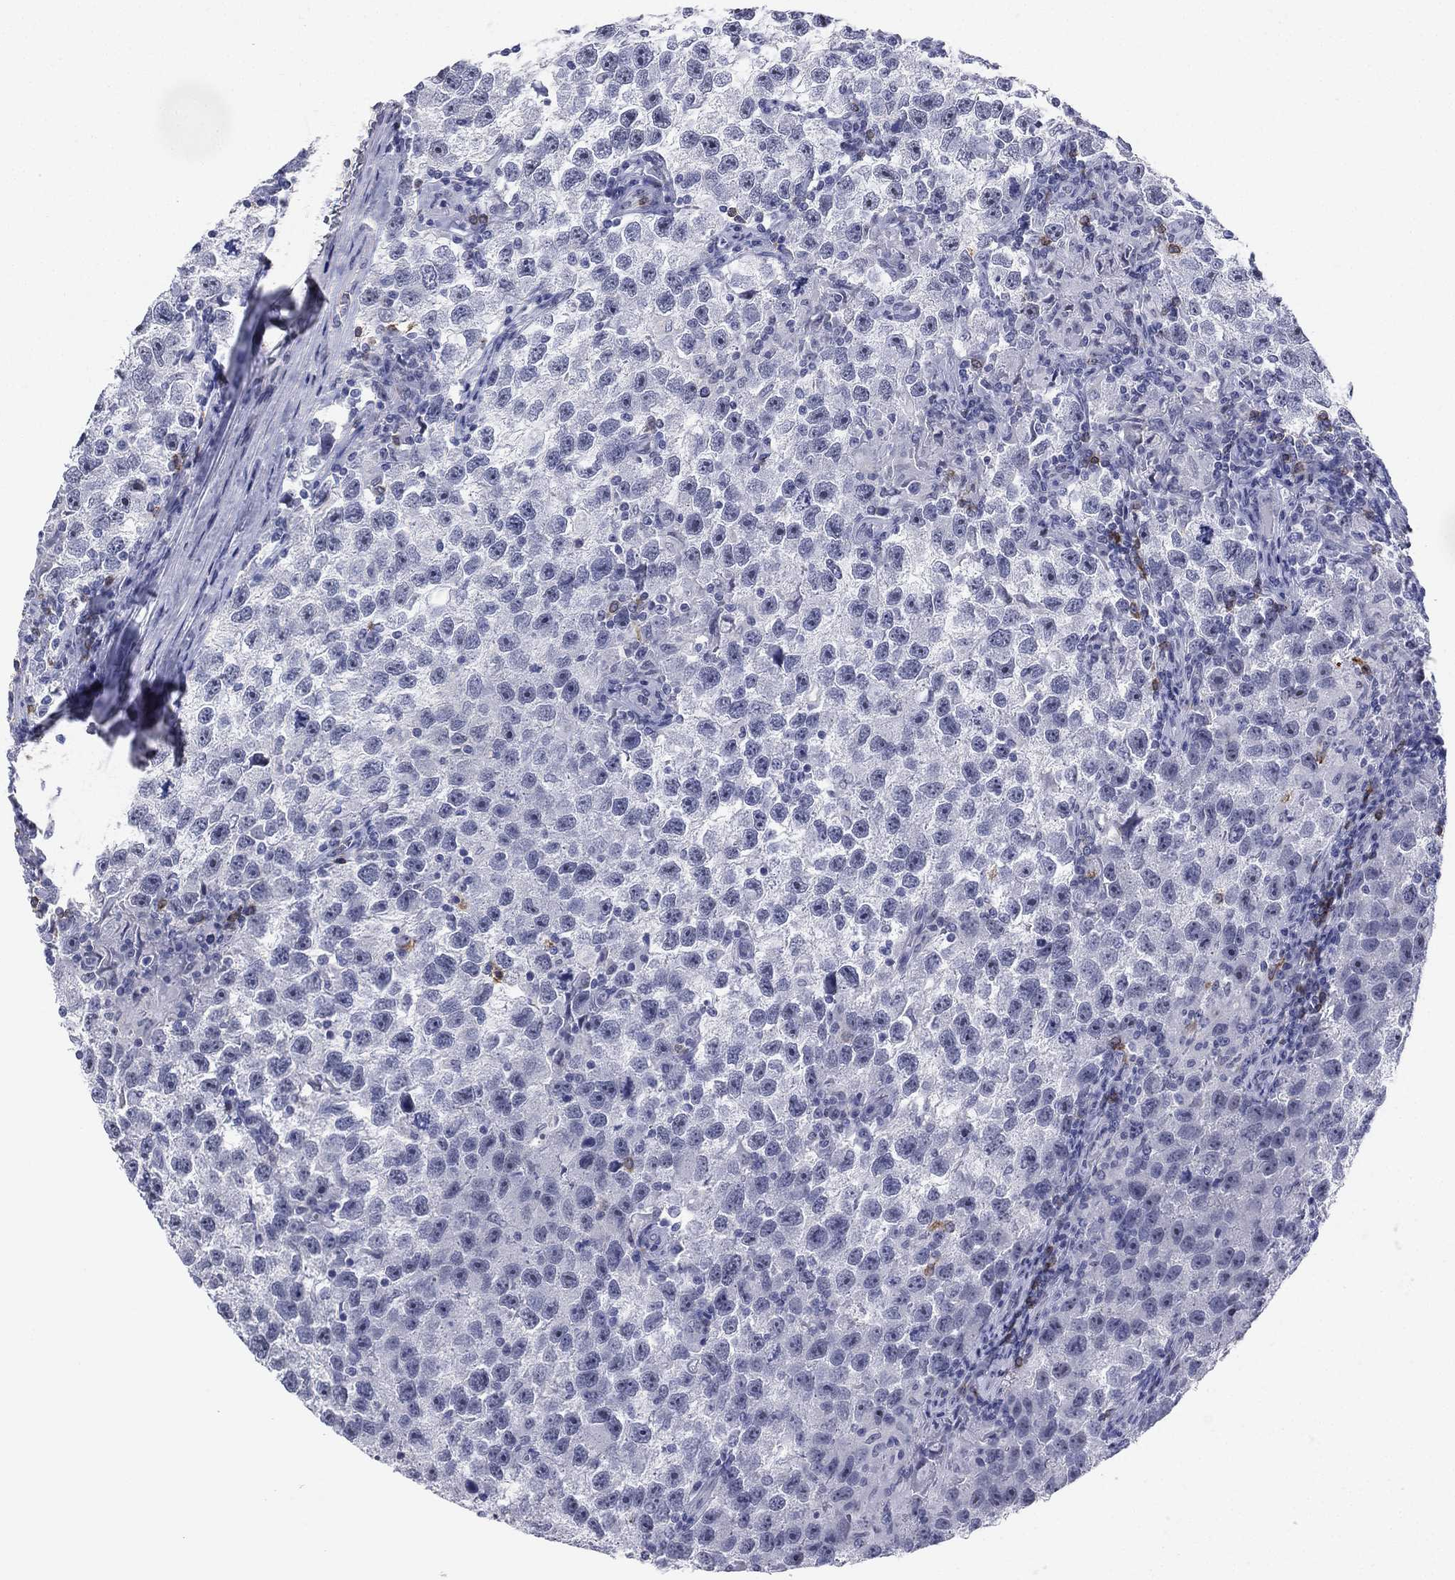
{"staining": {"intensity": "negative", "quantity": "none", "location": "none"}, "tissue": "testis cancer", "cell_type": "Tumor cells", "image_type": "cancer", "snomed": [{"axis": "morphology", "description": "Seminoma, NOS"}, {"axis": "topography", "description": "Testis"}], "caption": "Photomicrograph shows no protein expression in tumor cells of testis seminoma tissue. (DAB (3,3'-diaminobenzidine) immunohistochemistry with hematoxylin counter stain).", "gene": "CD22", "patient": {"sex": "male", "age": 26}}